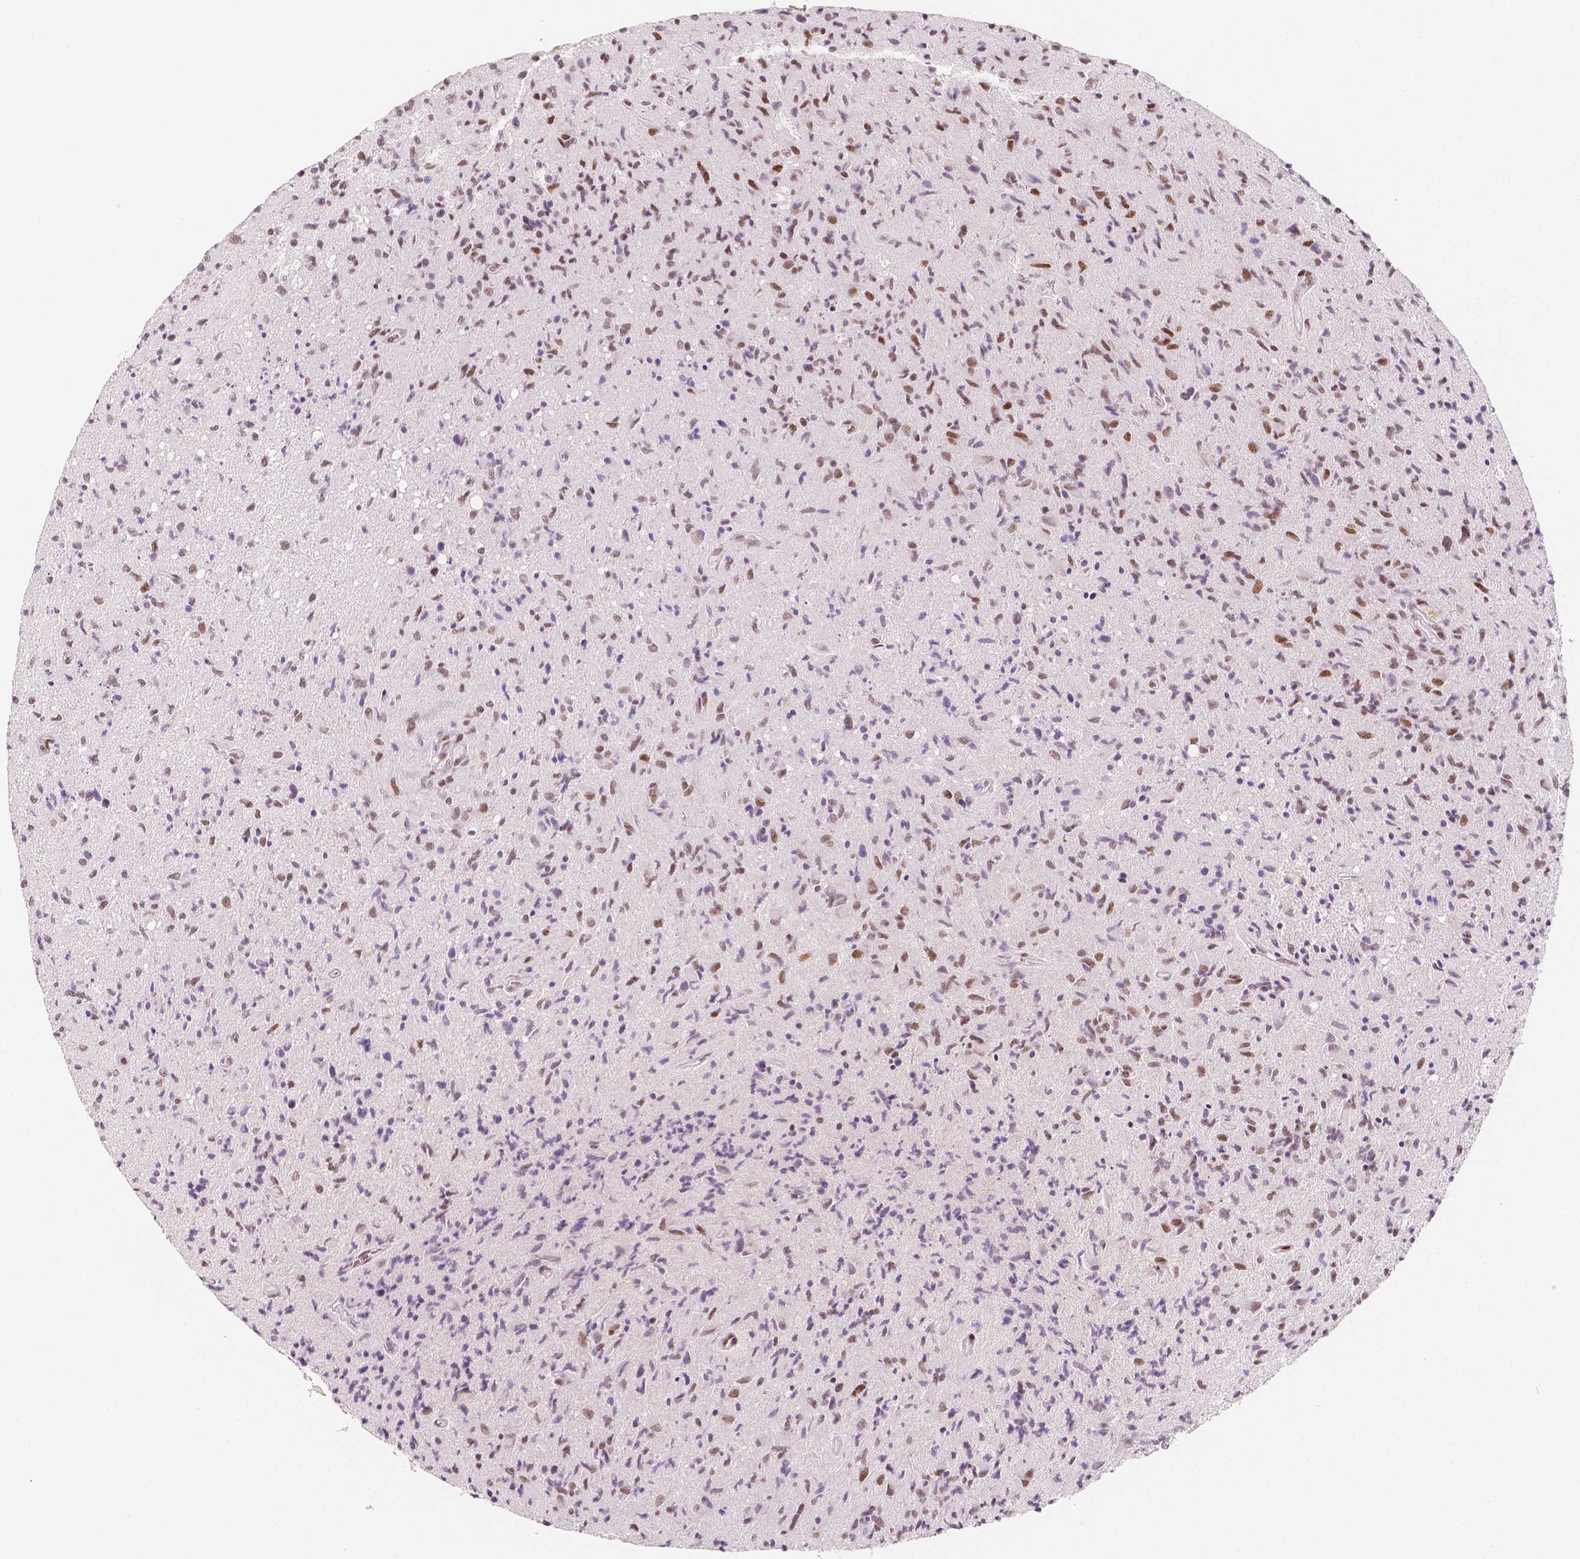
{"staining": {"intensity": "moderate", "quantity": "<25%", "location": "nuclear"}, "tissue": "glioma", "cell_type": "Tumor cells", "image_type": "cancer", "snomed": [{"axis": "morphology", "description": "Glioma, malignant, High grade"}, {"axis": "topography", "description": "Brain"}], "caption": "This photomicrograph shows immunohistochemistry staining of high-grade glioma (malignant), with low moderate nuclear expression in about <25% of tumor cells.", "gene": "HDAC1", "patient": {"sex": "male", "age": 54}}